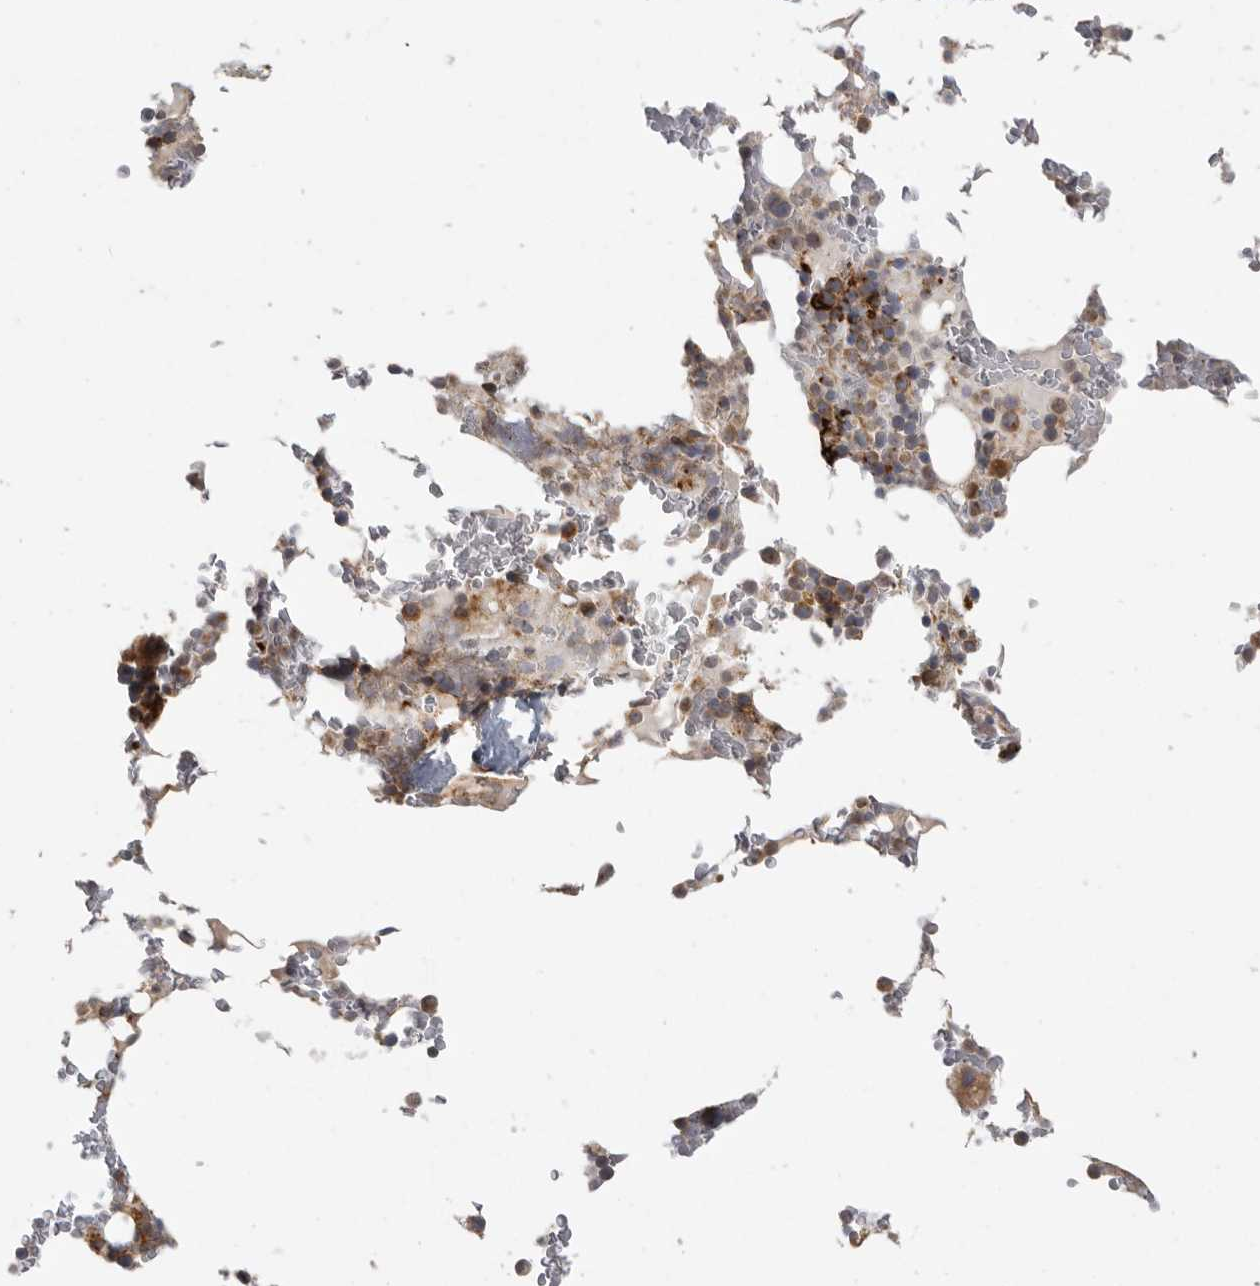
{"staining": {"intensity": "strong", "quantity": "<25%", "location": "cytoplasmic/membranous"}, "tissue": "bone marrow", "cell_type": "Hematopoietic cells", "image_type": "normal", "snomed": [{"axis": "morphology", "description": "Normal tissue, NOS"}, {"axis": "topography", "description": "Bone marrow"}], "caption": "Unremarkable bone marrow shows strong cytoplasmic/membranous positivity in about <25% of hematopoietic cells, visualized by immunohistochemistry.", "gene": "BCAP29", "patient": {"sex": "male", "age": 58}}